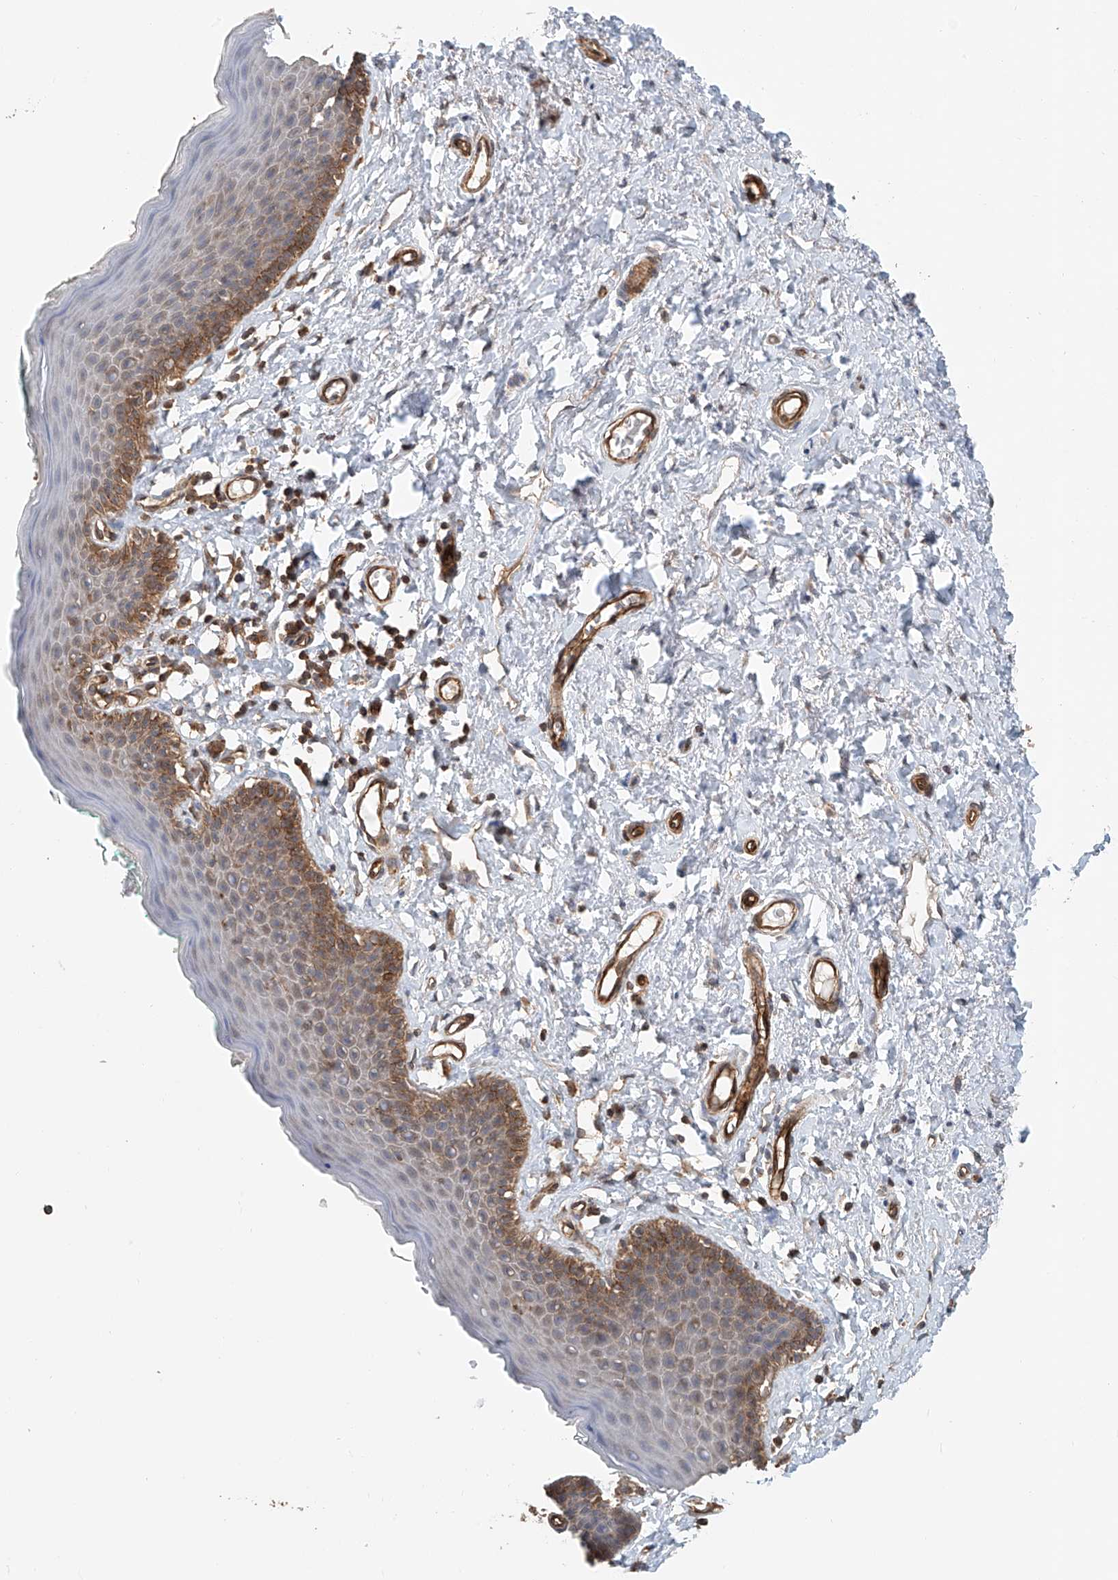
{"staining": {"intensity": "moderate", "quantity": "25%-75%", "location": "cytoplasmic/membranous"}, "tissue": "skin", "cell_type": "Epidermal cells", "image_type": "normal", "snomed": [{"axis": "morphology", "description": "Normal tissue, NOS"}, {"axis": "topography", "description": "Vulva"}], "caption": "Moderate cytoplasmic/membranous protein staining is identified in approximately 25%-75% of epidermal cells in skin. (DAB IHC with brightfield microscopy, high magnification).", "gene": "FRYL", "patient": {"sex": "female", "age": 66}}